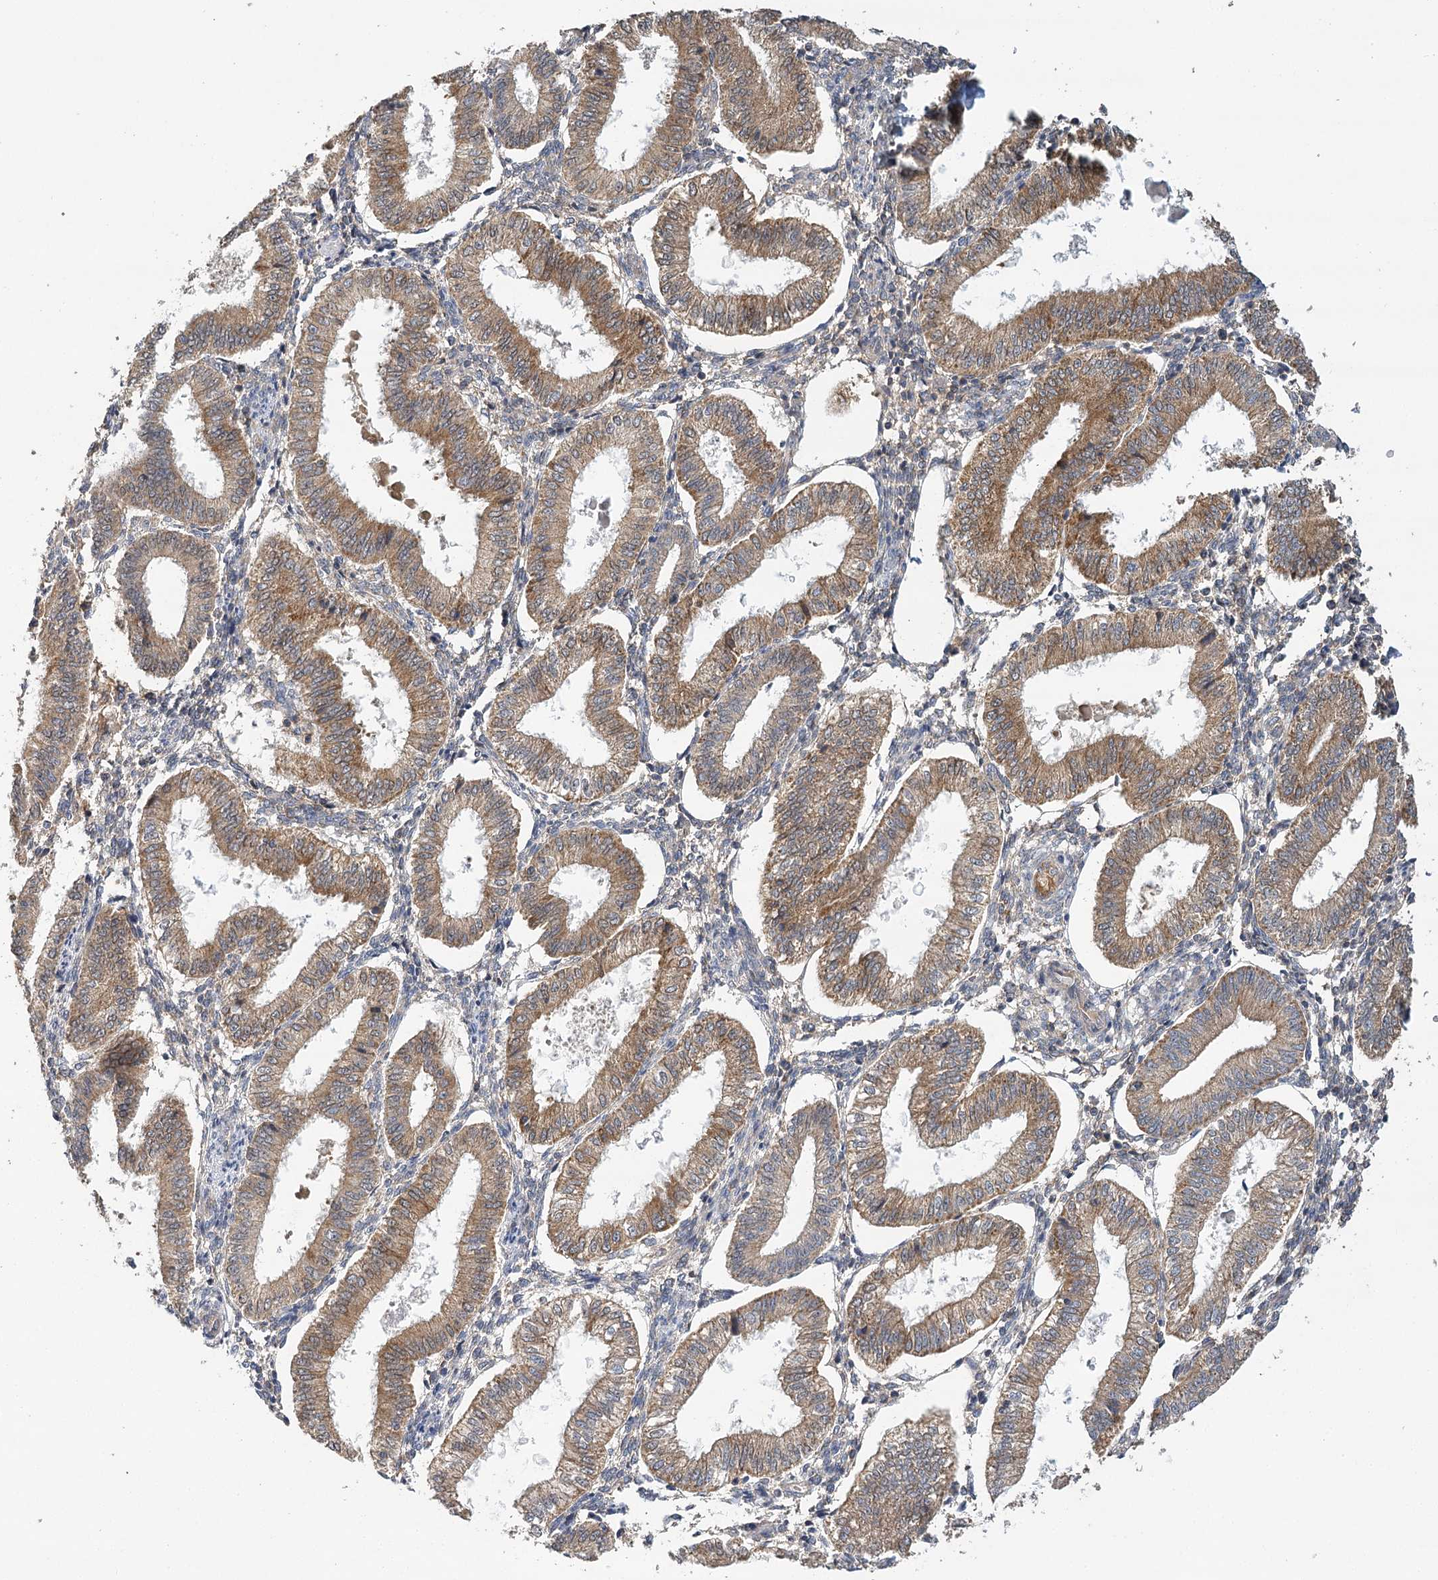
{"staining": {"intensity": "weak", "quantity": "25%-75%", "location": "cytoplasmic/membranous"}, "tissue": "endometrium", "cell_type": "Cells in endometrial stroma", "image_type": "normal", "snomed": [{"axis": "morphology", "description": "Normal tissue, NOS"}, {"axis": "topography", "description": "Endometrium"}], "caption": "Immunohistochemical staining of normal endometrium reveals 25%-75% levels of weak cytoplasmic/membranous protein positivity in about 25%-75% of cells in endometrial stroma. The protein is shown in brown color, while the nuclei are stained blue.", "gene": "LSS", "patient": {"sex": "female", "age": 39}}